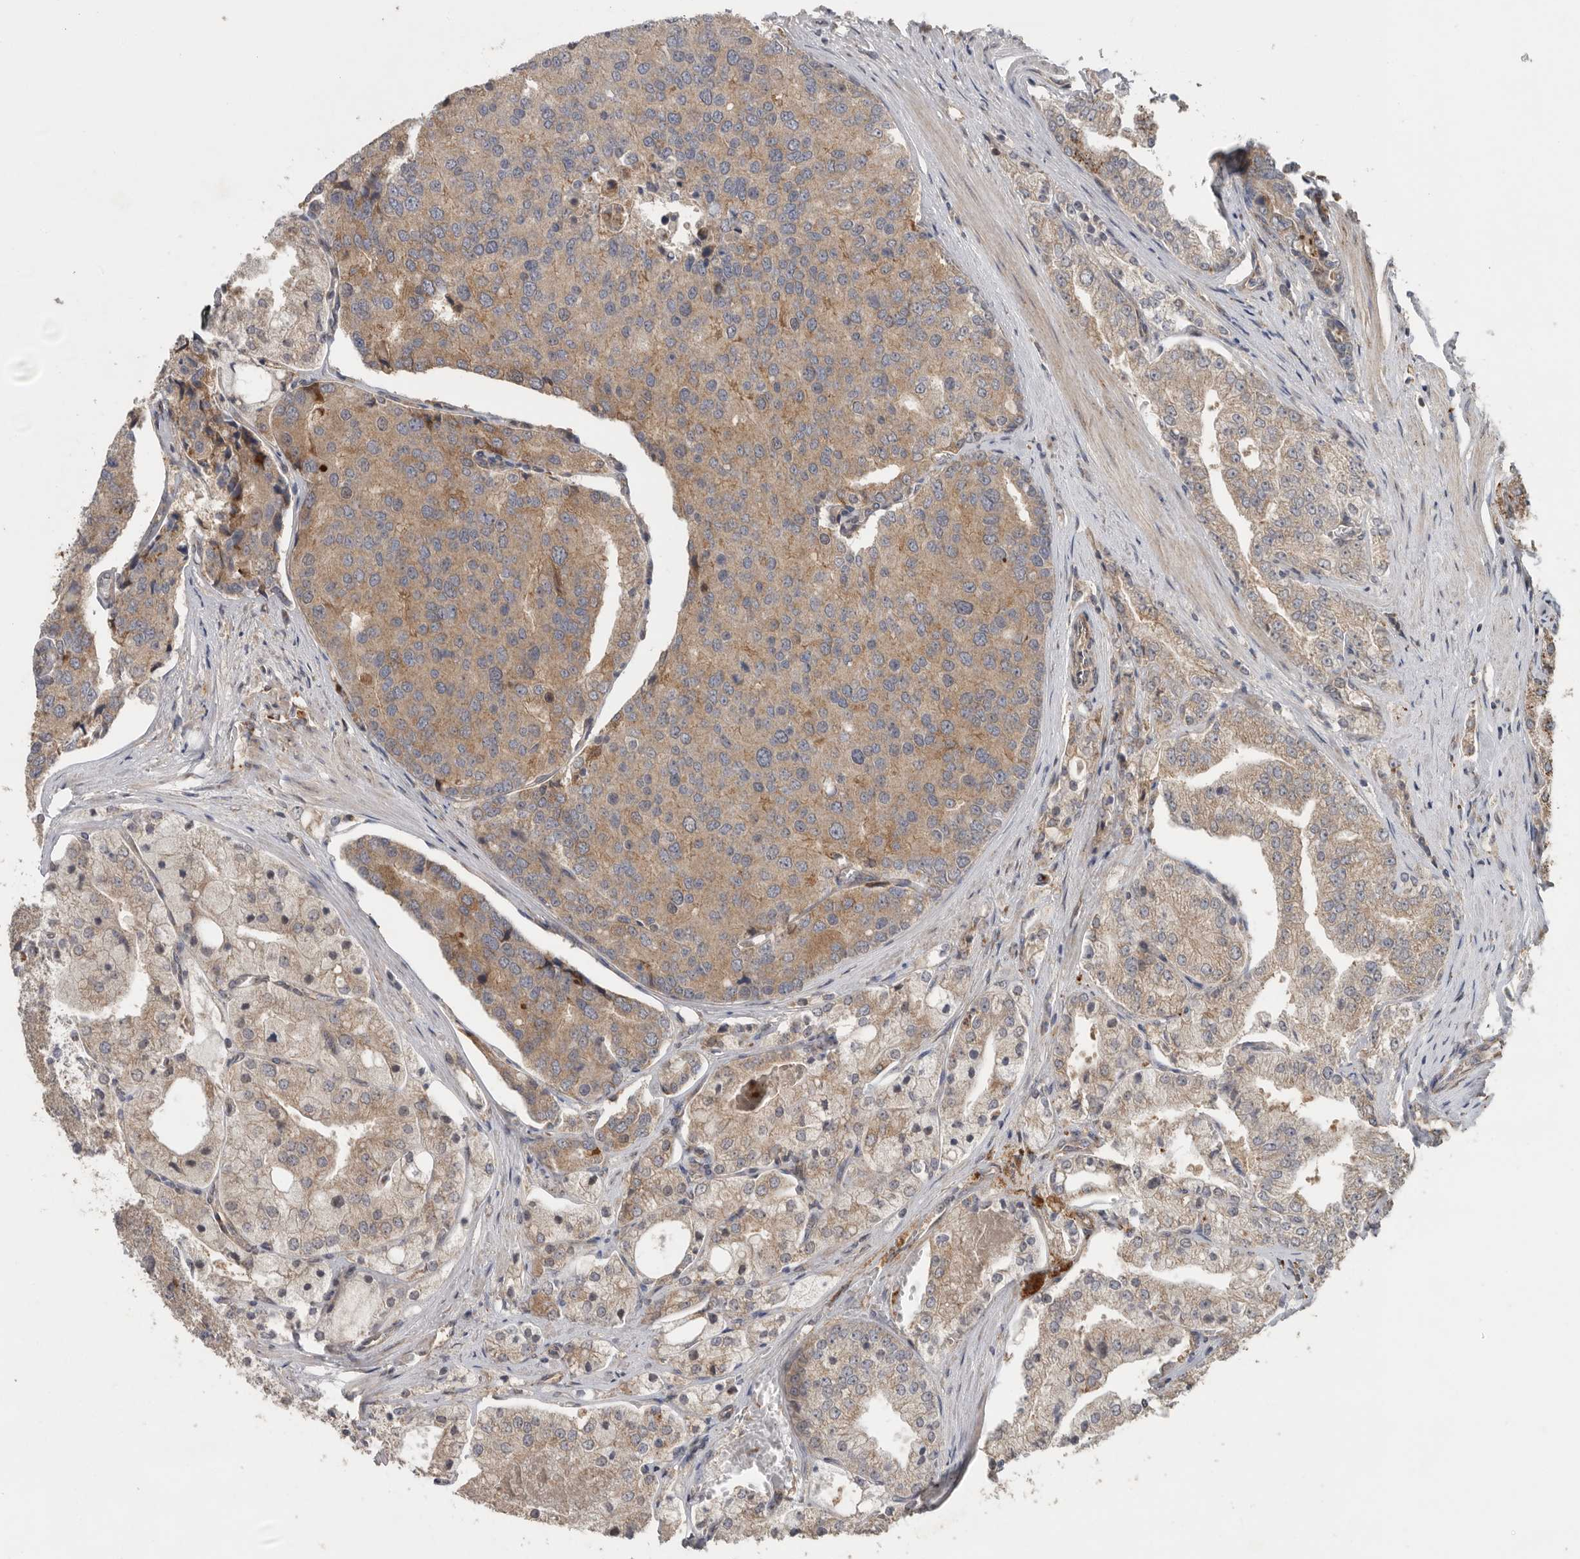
{"staining": {"intensity": "moderate", "quantity": "25%-75%", "location": "cytoplasmic/membranous"}, "tissue": "prostate cancer", "cell_type": "Tumor cells", "image_type": "cancer", "snomed": [{"axis": "morphology", "description": "Adenocarcinoma, High grade"}, {"axis": "topography", "description": "Prostate"}], "caption": "Prostate high-grade adenocarcinoma stained with IHC demonstrates moderate cytoplasmic/membranous expression in about 25%-75% of tumor cells. (Stains: DAB in brown, nuclei in blue, Microscopy: brightfield microscopy at high magnification).", "gene": "PODXL2", "patient": {"sex": "male", "age": 50}}